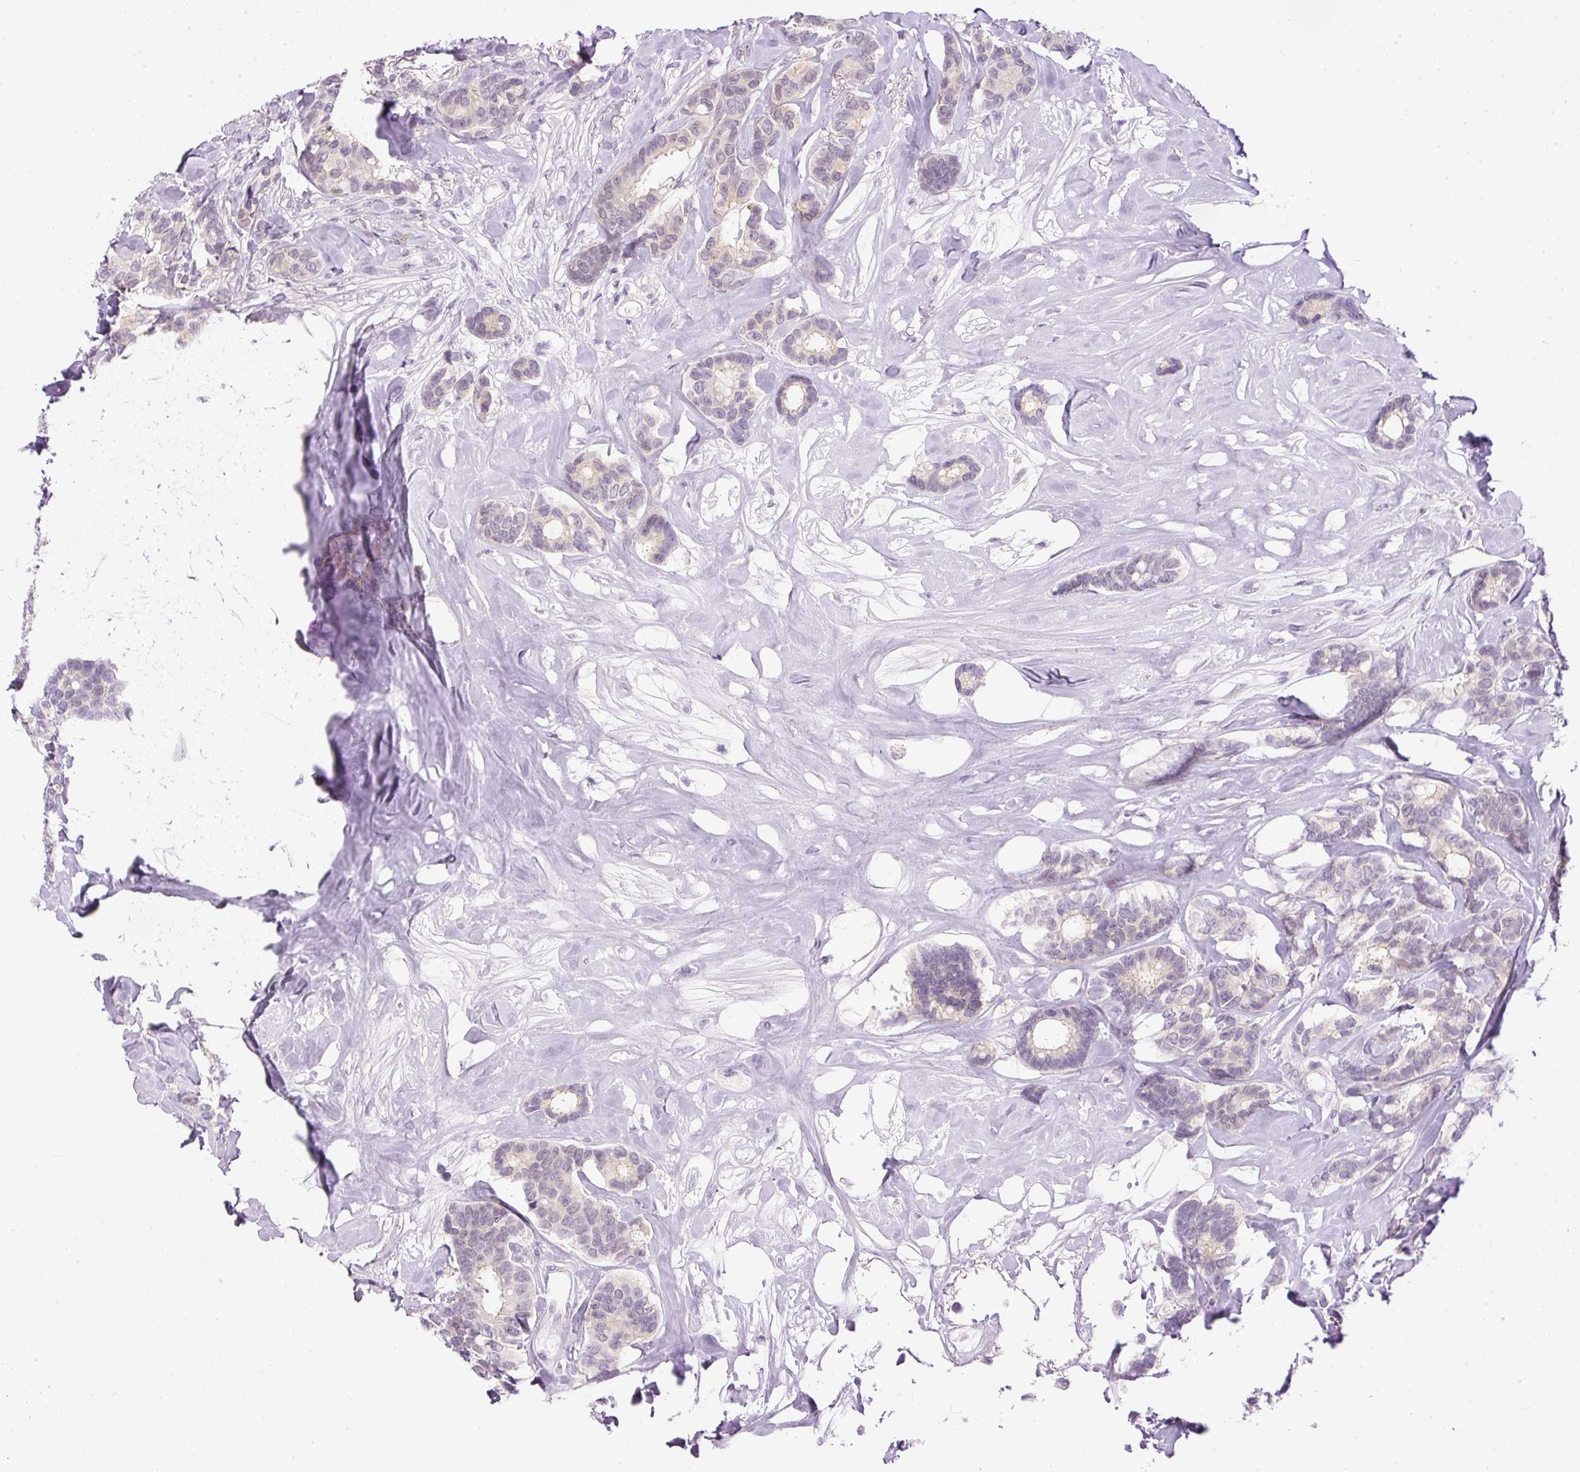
{"staining": {"intensity": "negative", "quantity": "none", "location": "none"}, "tissue": "breast cancer", "cell_type": "Tumor cells", "image_type": "cancer", "snomed": [{"axis": "morphology", "description": "Duct carcinoma"}, {"axis": "topography", "description": "Breast"}], "caption": "Breast cancer was stained to show a protein in brown. There is no significant staining in tumor cells.", "gene": "SRC", "patient": {"sex": "female", "age": 87}}